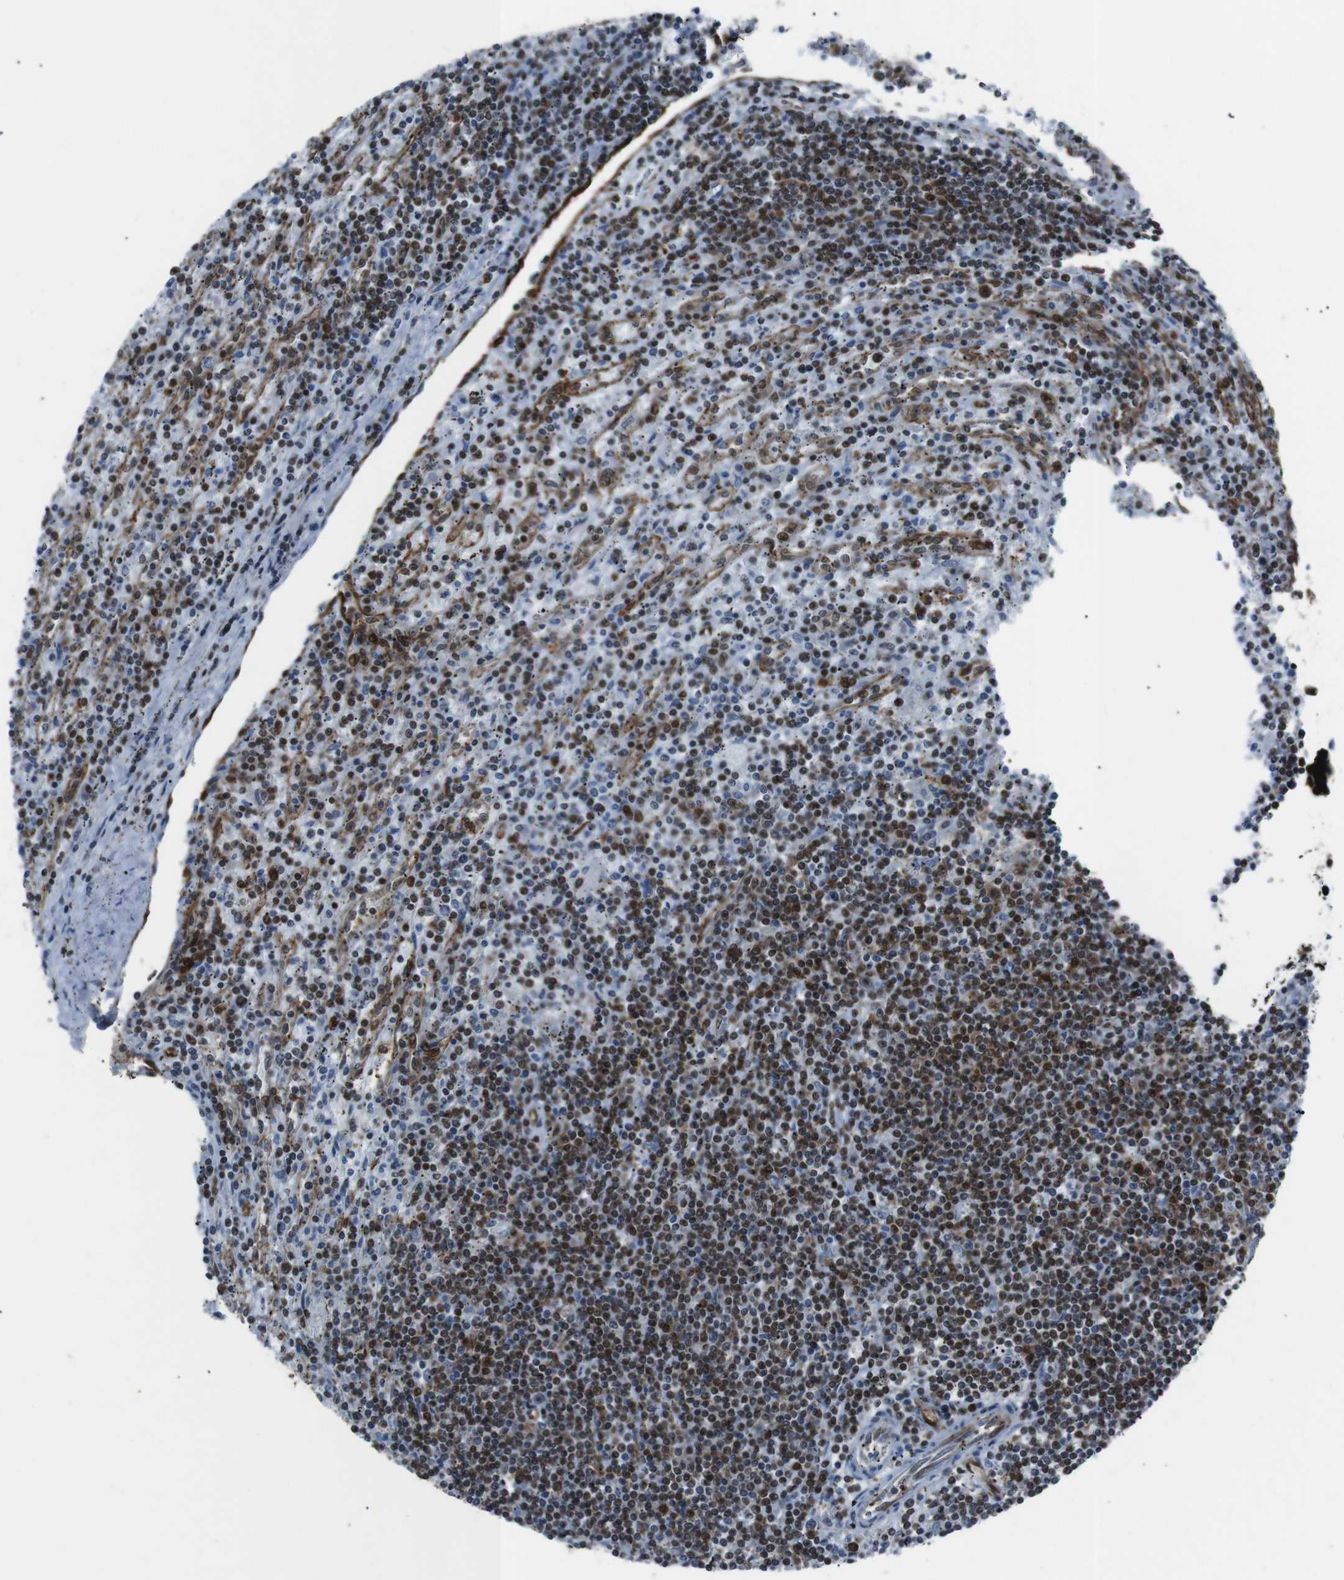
{"staining": {"intensity": "moderate", "quantity": ">75%", "location": "nuclear"}, "tissue": "lymphoma", "cell_type": "Tumor cells", "image_type": "cancer", "snomed": [{"axis": "morphology", "description": "Malignant lymphoma, non-Hodgkin's type, Low grade"}, {"axis": "topography", "description": "Spleen"}], "caption": "Tumor cells show medium levels of moderate nuclear expression in approximately >75% of cells in lymphoma.", "gene": "HNRNPU", "patient": {"sex": "male", "age": 76}}